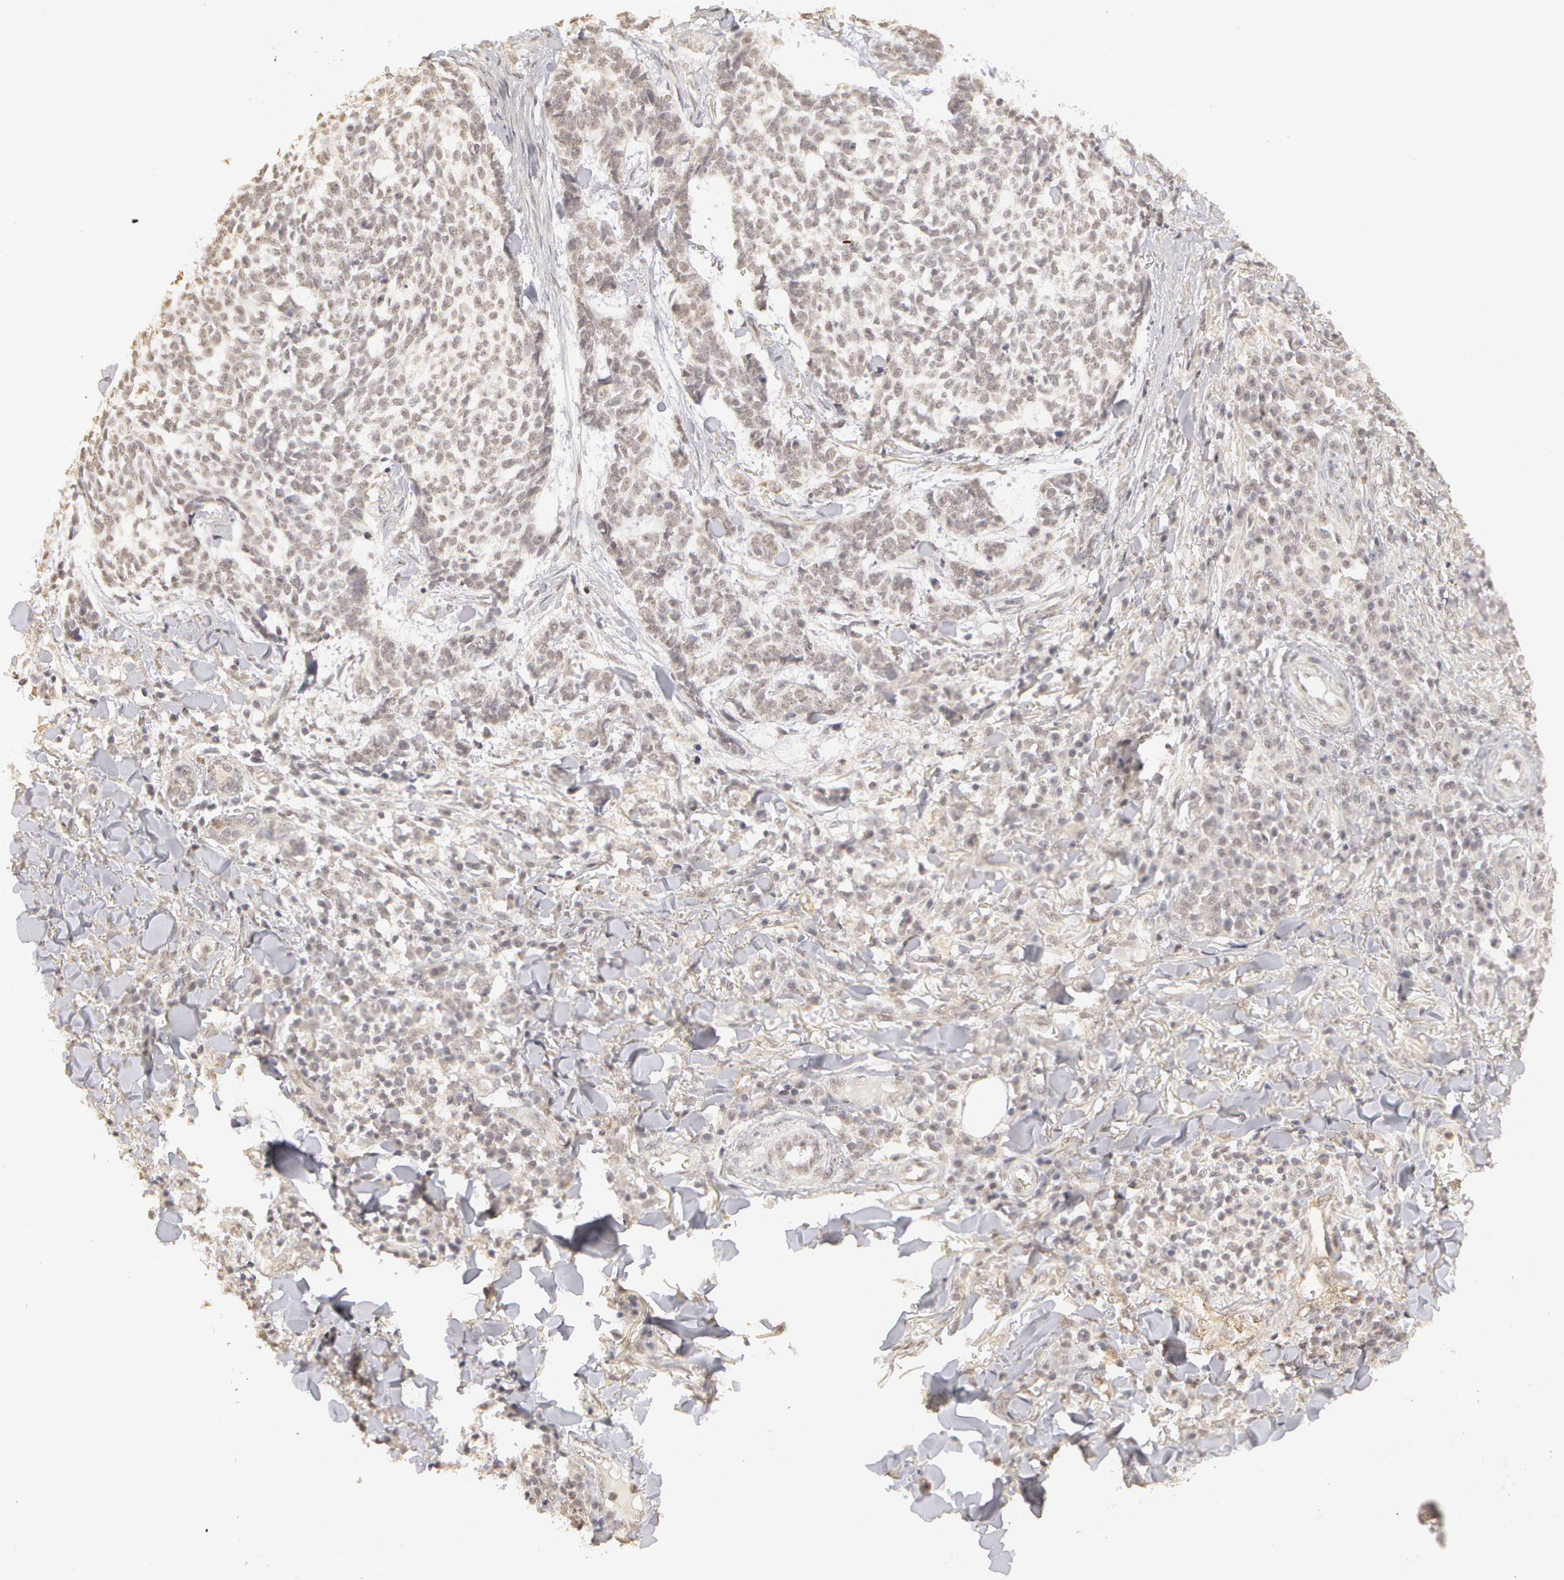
{"staining": {"intensity": "negative", "quantity": "none", "location": "none"}, "tissue": "skin cancer", "cell_type": "Tumor cells", "image_type": "cancer", "snomed": [{"axis": "morphology", "description": "Basal cell carcinoma"}, {"axis": "topography", "description": "Skin"}], "caption": "Tumor cells are negative for brown protein staining in skin cancer.", "gene": "ADAM10", "patient": {"sex": "female", "age": 89}}